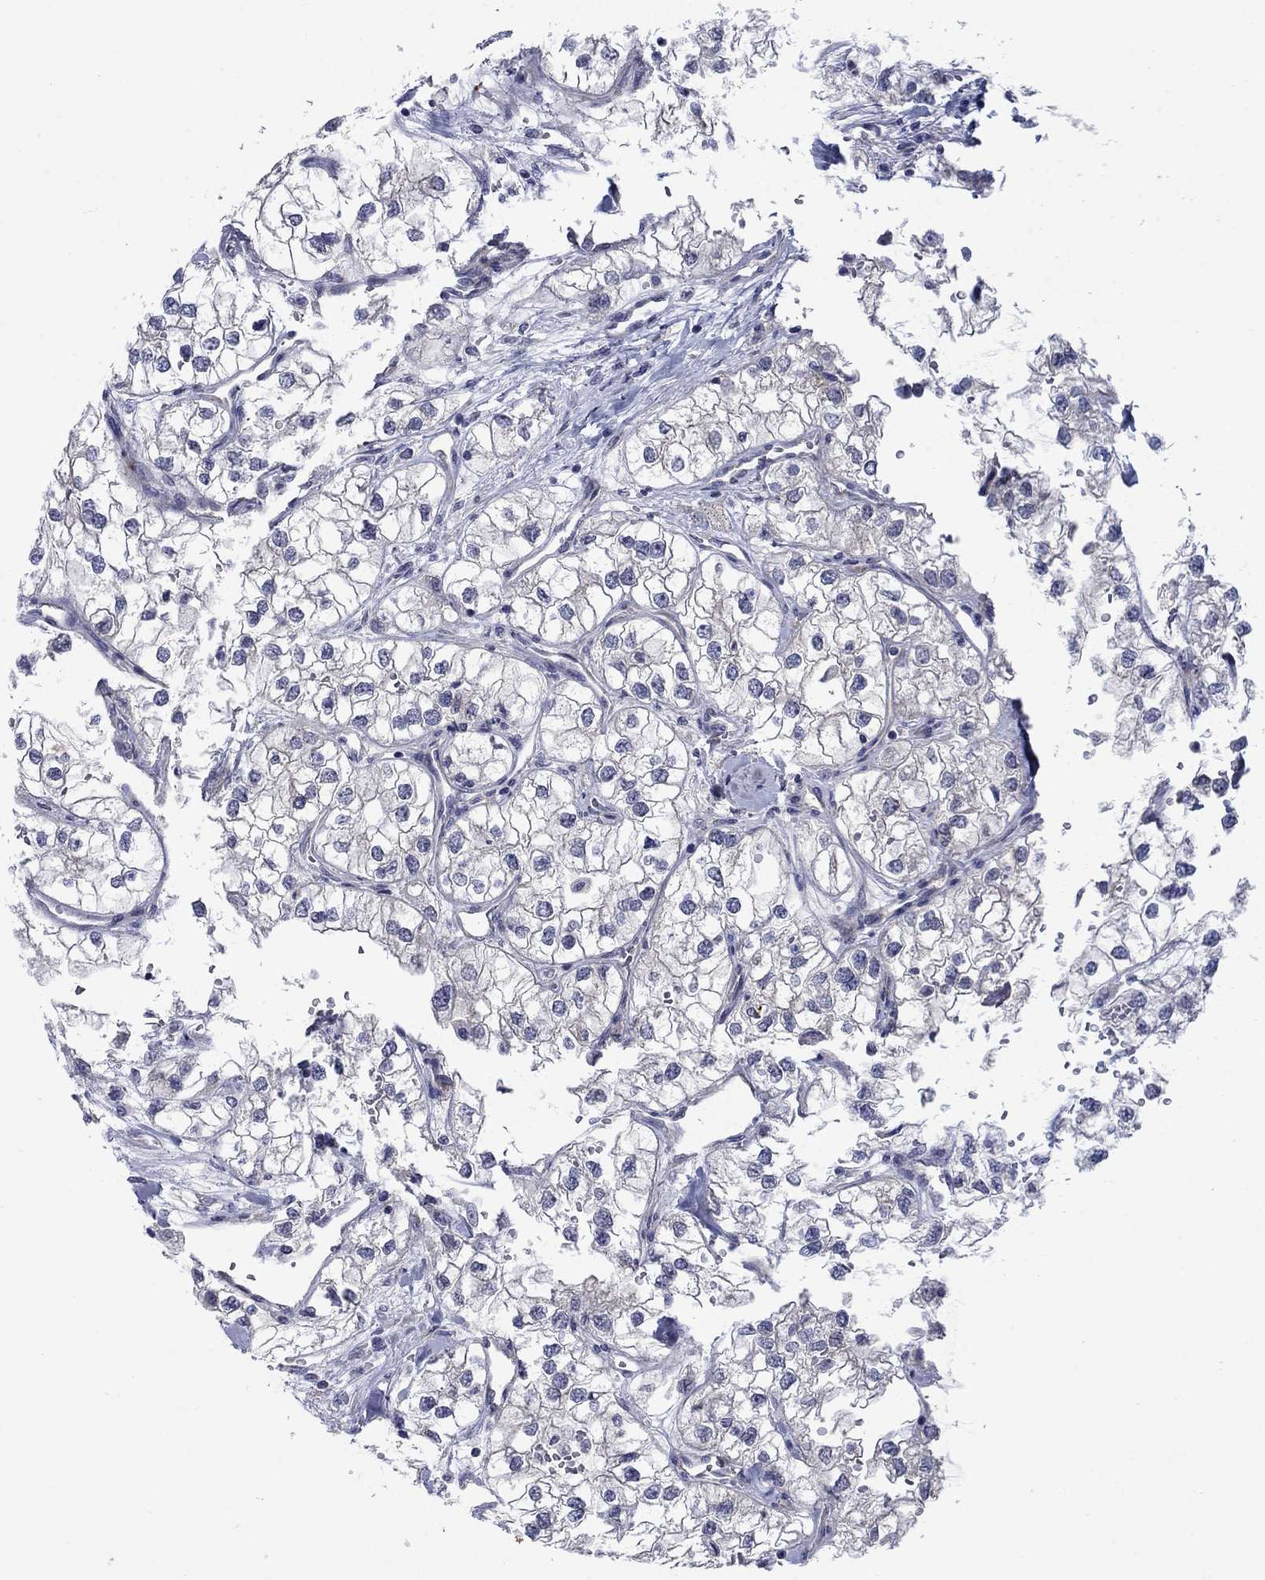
{"staining": {"intensity": "negative", "quantity": "none", "location": "none"}, "tissue": "renal cancer", "cell_type": "Tumor cells", "image_type": "cancer", "snomed": [{"axis": "morphology", "description": "Adenocarcinoma, NOS"}, {"axis": "topography", "description": "Kidney"}], "caption": "Tumor cells show no significant positivity in renal cancer (adenocarcinoma).", "gene": "FXR1", "patient": {"sex": "male", "age": 59}}